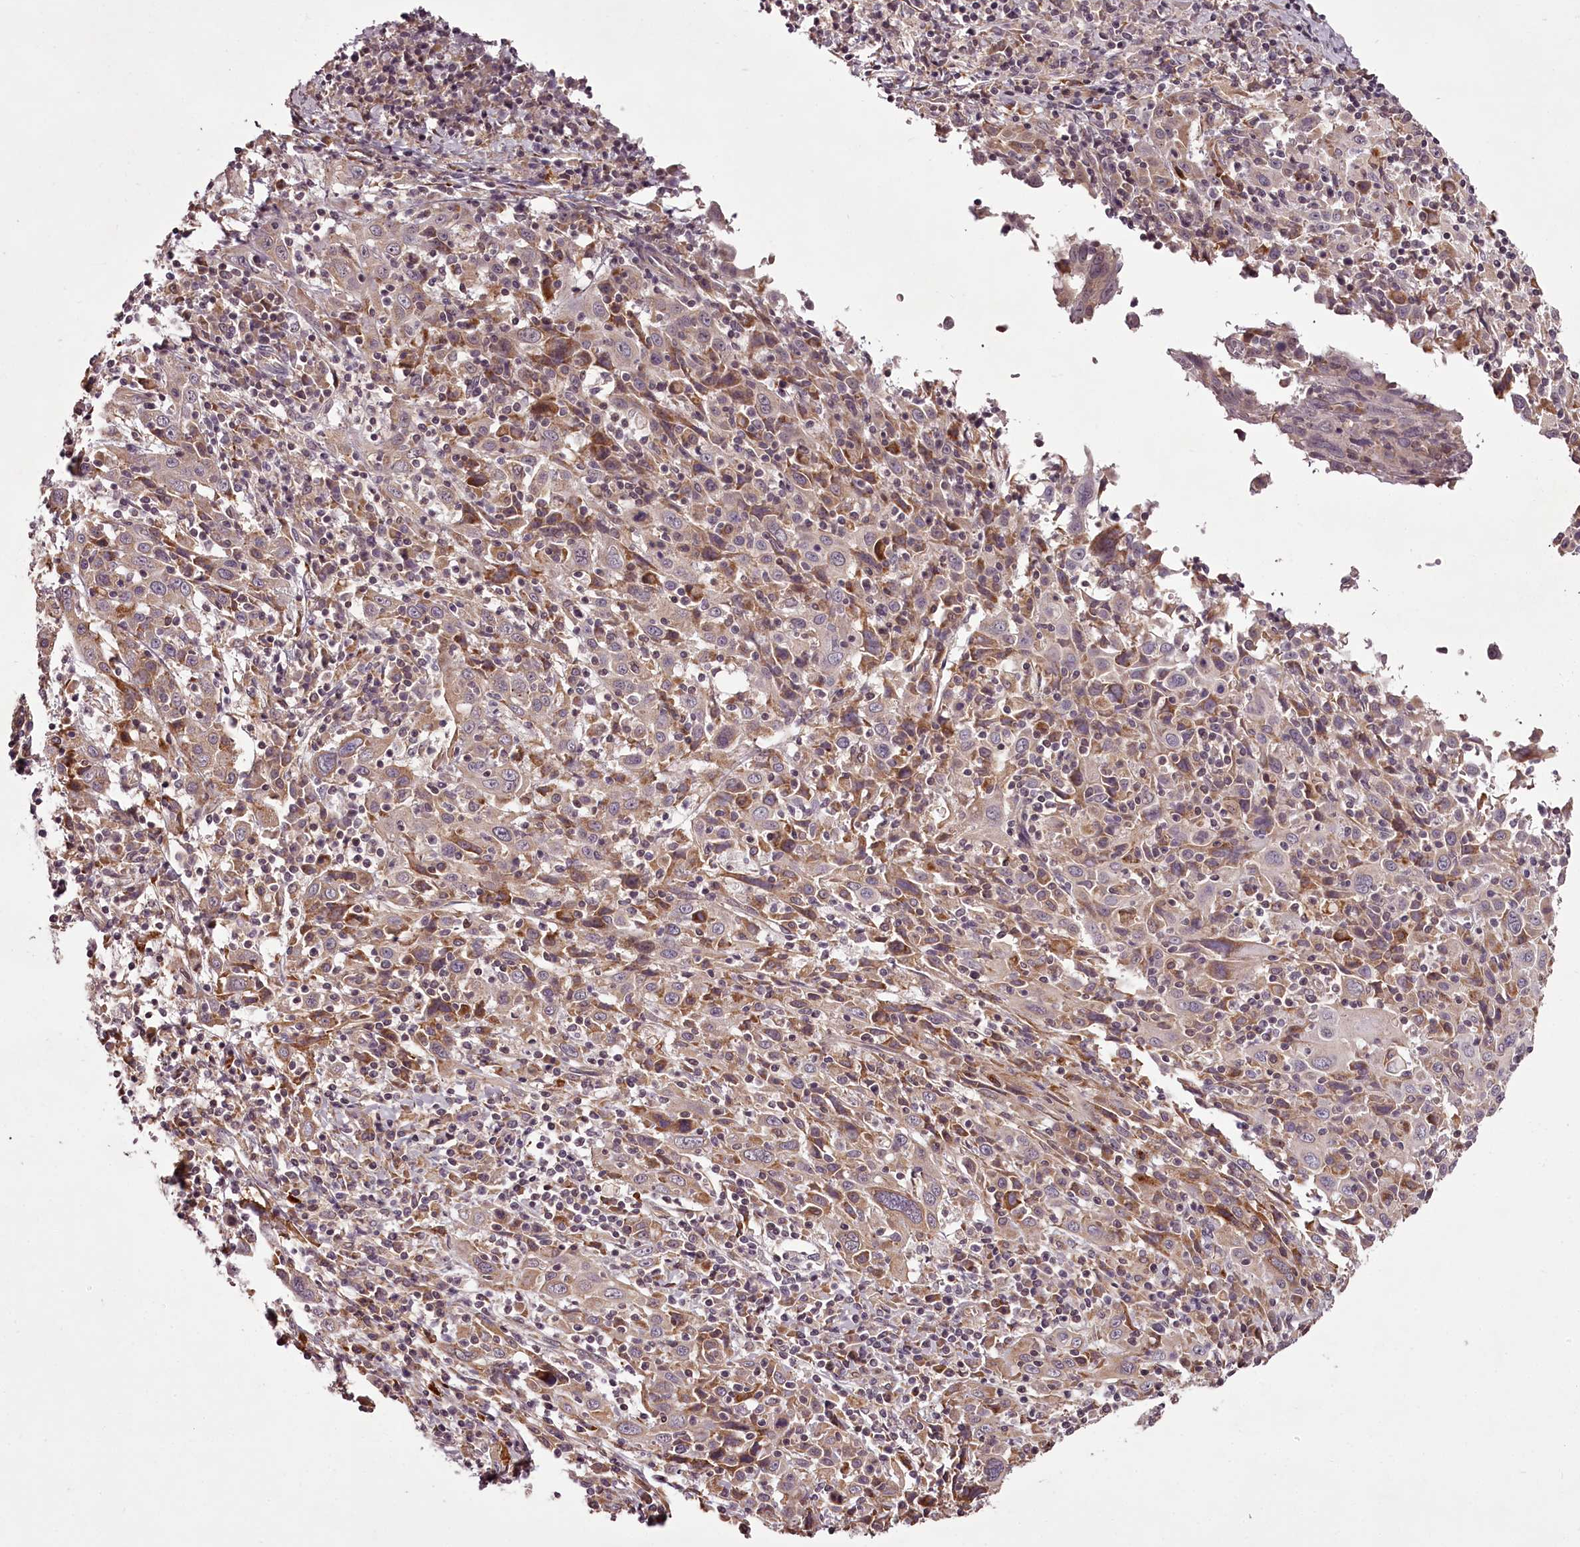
{"staining": {"intensity": "weak", "quantity": "<25%", "location": "cytoplasmic/membranous"}, "tissue": "cervical cancer", "cell_type": "Tumor cells", "image_type": "cancer", "snomed": [{"axis": "morphology", "description": "Squamous cell carcinoma, NOS"}, {"axis": "topography", "description": "Cervix"}], "caption": "DAB immunohistochemical staining of squamous cell carcinoma (cervical) shows no significant staining in tumor cells.", "gene": "CCDC92", "patient": {"sex": "female", "age": 46}}